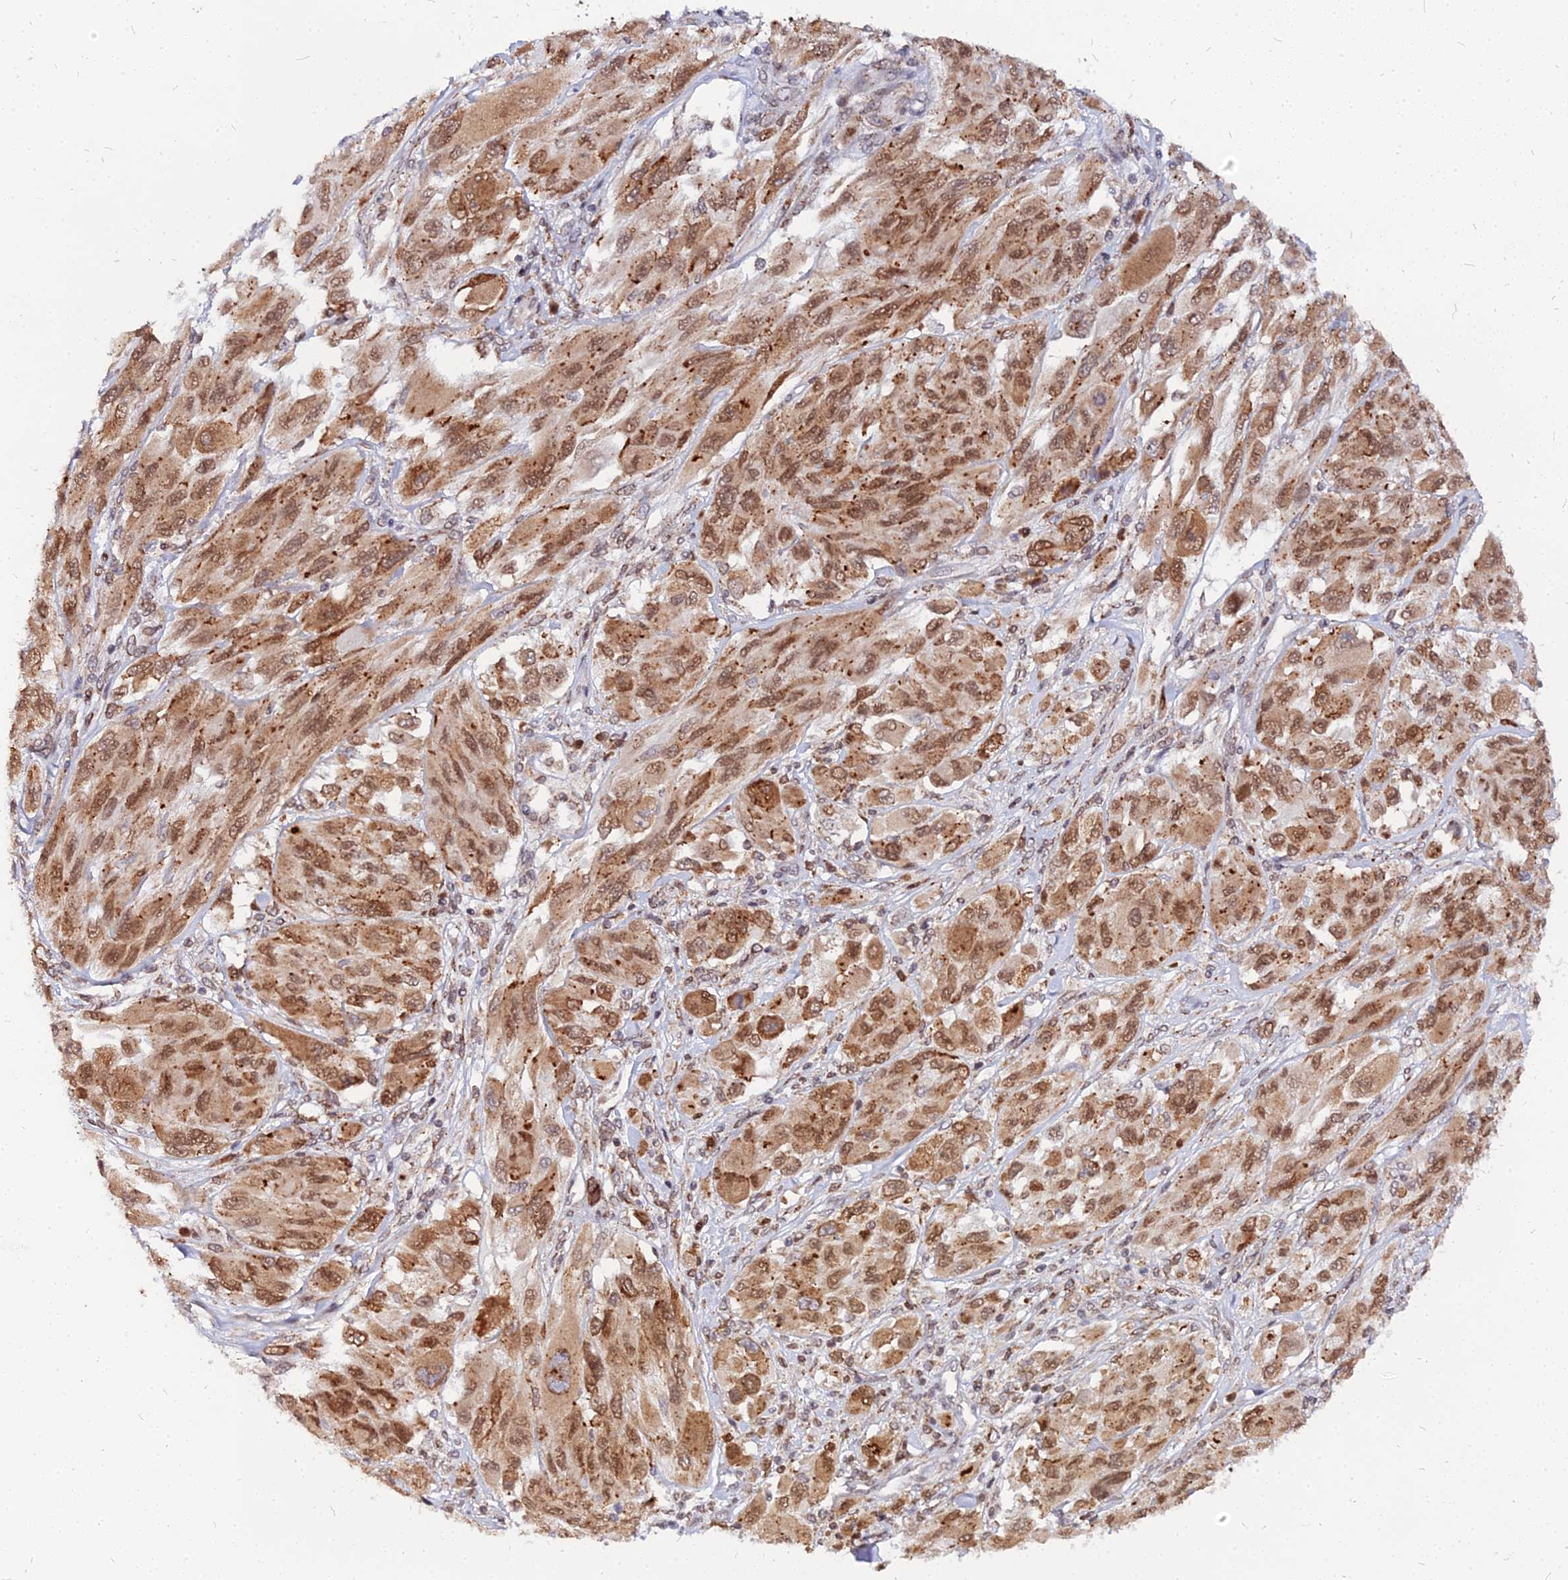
{"staining": {"intensity": "moderate", "quantity": ">75%", "location": "cytoplasmic/membranous,nuclear"}, "tissue": "melanoma", "cell_type": "Tumor cells", "image_type": "cancer", "snomed": [{"axis": "morphology", "description": "Malignant melanoma, NOS"}, {"axis": "topography", "description": "Skin"}], "caption": "Protein staining of malignant melanoma tissue reveals moderate cytoplasmic/membranous and nuclear staining in about >75% of tumor cells. (DAB = brown stain, brightfield microscopy at high magnification).", "gene": "RNF121", "patient": {"sex": "female", "age": 91}}